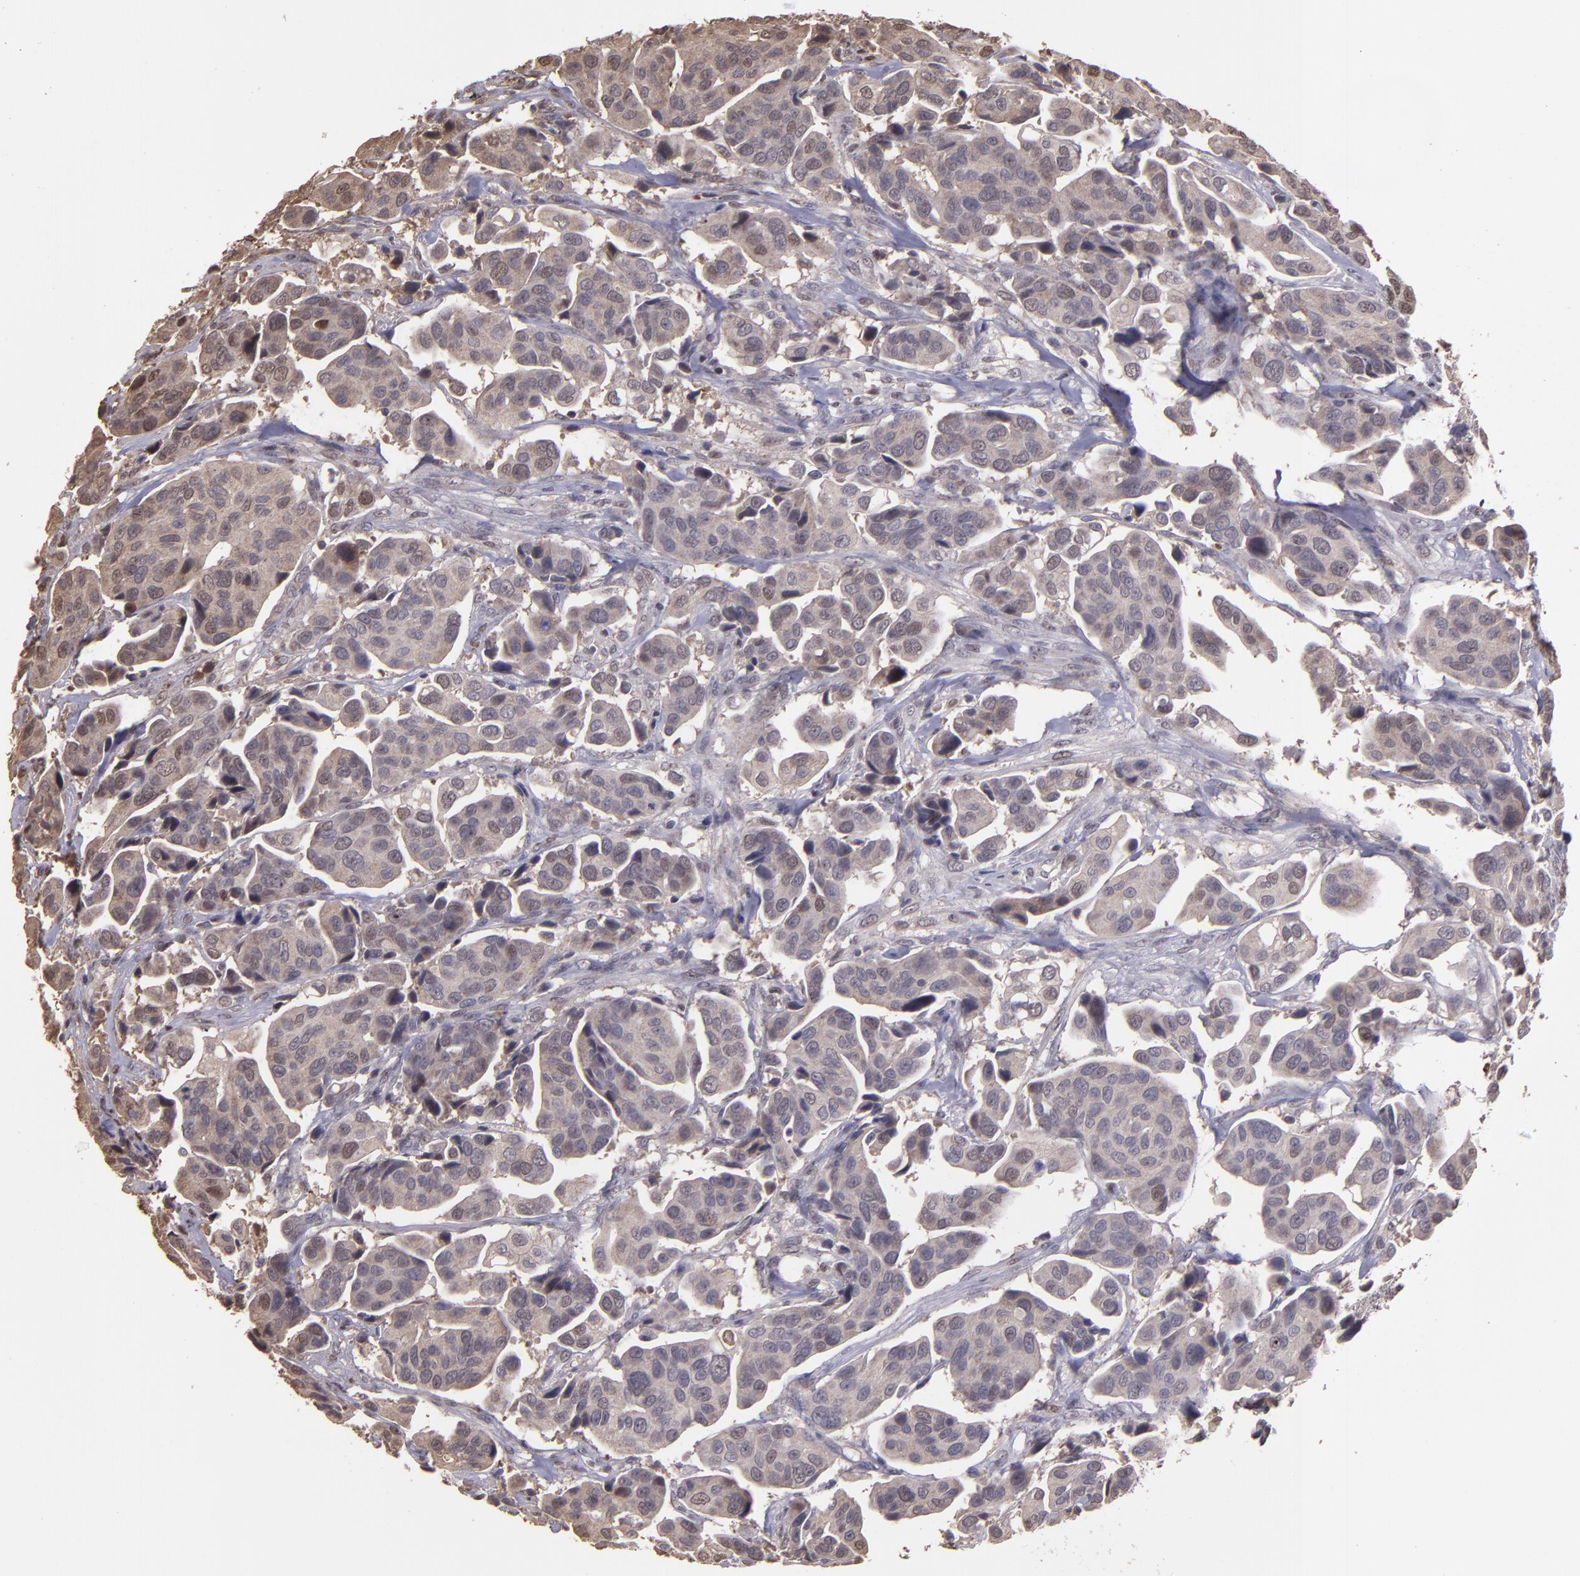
{"staining": {"intensity": "moderate", "quantity": ">75%", "location": "cytoplasmic/membranous"}, "tissue": "urothelial cancer", "cell_type": "Tumor cells", "image_type": "cancer", "snomed": [{"axis": "morphology", "description": "Adenocarcinoma, NOS"}, {"axis": "topography", "description": "Urinary bladder"}], "caption": "Adenocarcinoma stained for a protein reveals moderate cytoplasmic/membranous positivity in tumor cells. The staining was performed using DAB to visualize the protein expression in brown, while the nuclei were stained in blue with hematoxylin (Magnification: 20x).", "gene": "SERPINF2", "patient": {"sex": "male", "age": 61}}